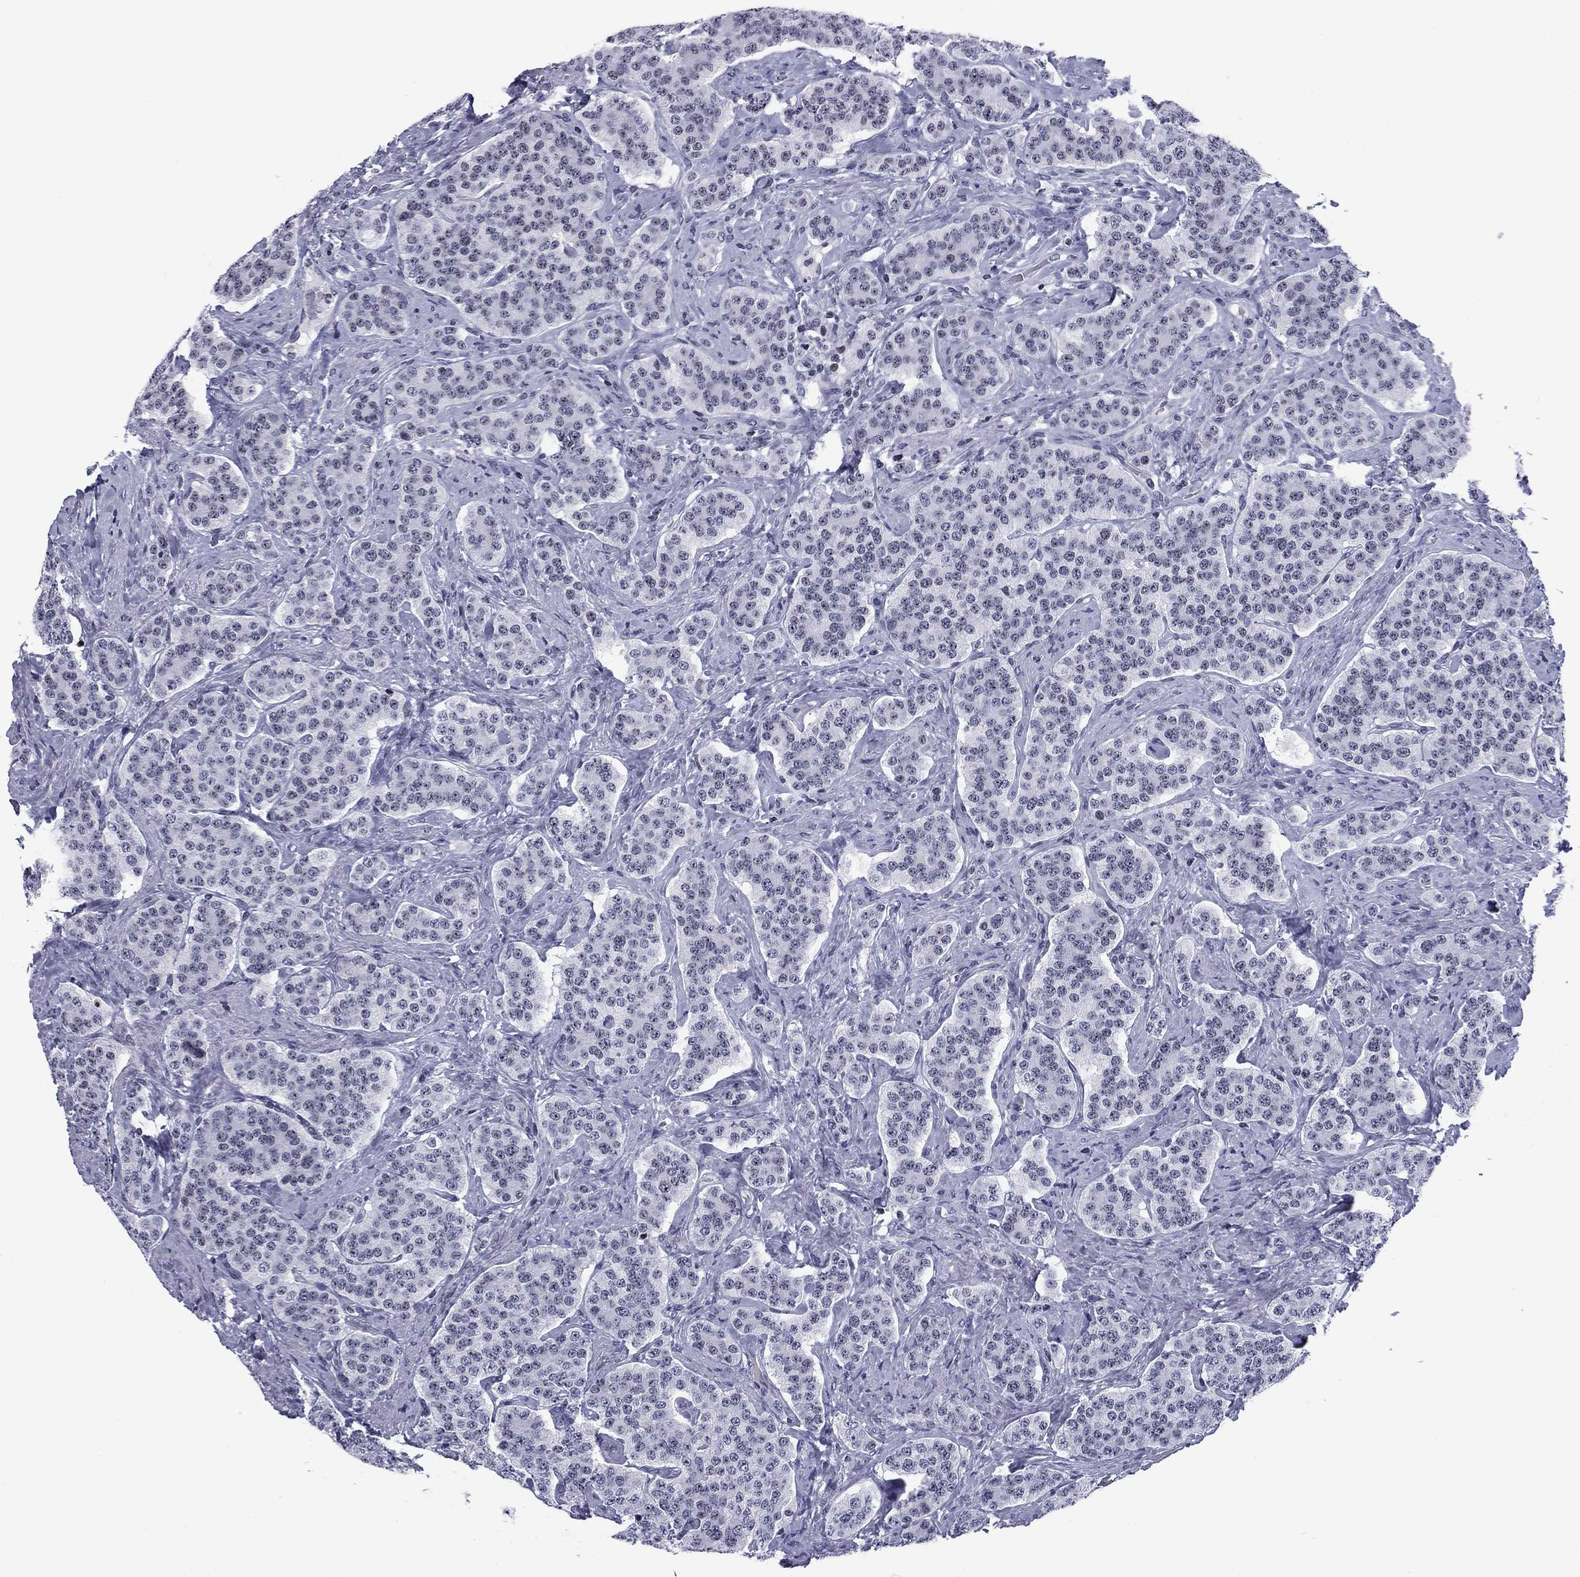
{"staining": {"intensity": "negative", "quantity": "none", "location": "none"}, "tissue": "carcinoid", "cell_type": "Tumor cells", "image_type": "cancer", "snomed": [{"axis": "morphology", "description": "Carcinoid, malignant, NOS"}, {"axis": "topography", "description": "Small intestine"}], "caption": "The photomicrograph exhibits no staining of tumor cells in malignant carcinoid.", "gene": "CCDC144A", "patient": {"sex": "female", "age": 58}}